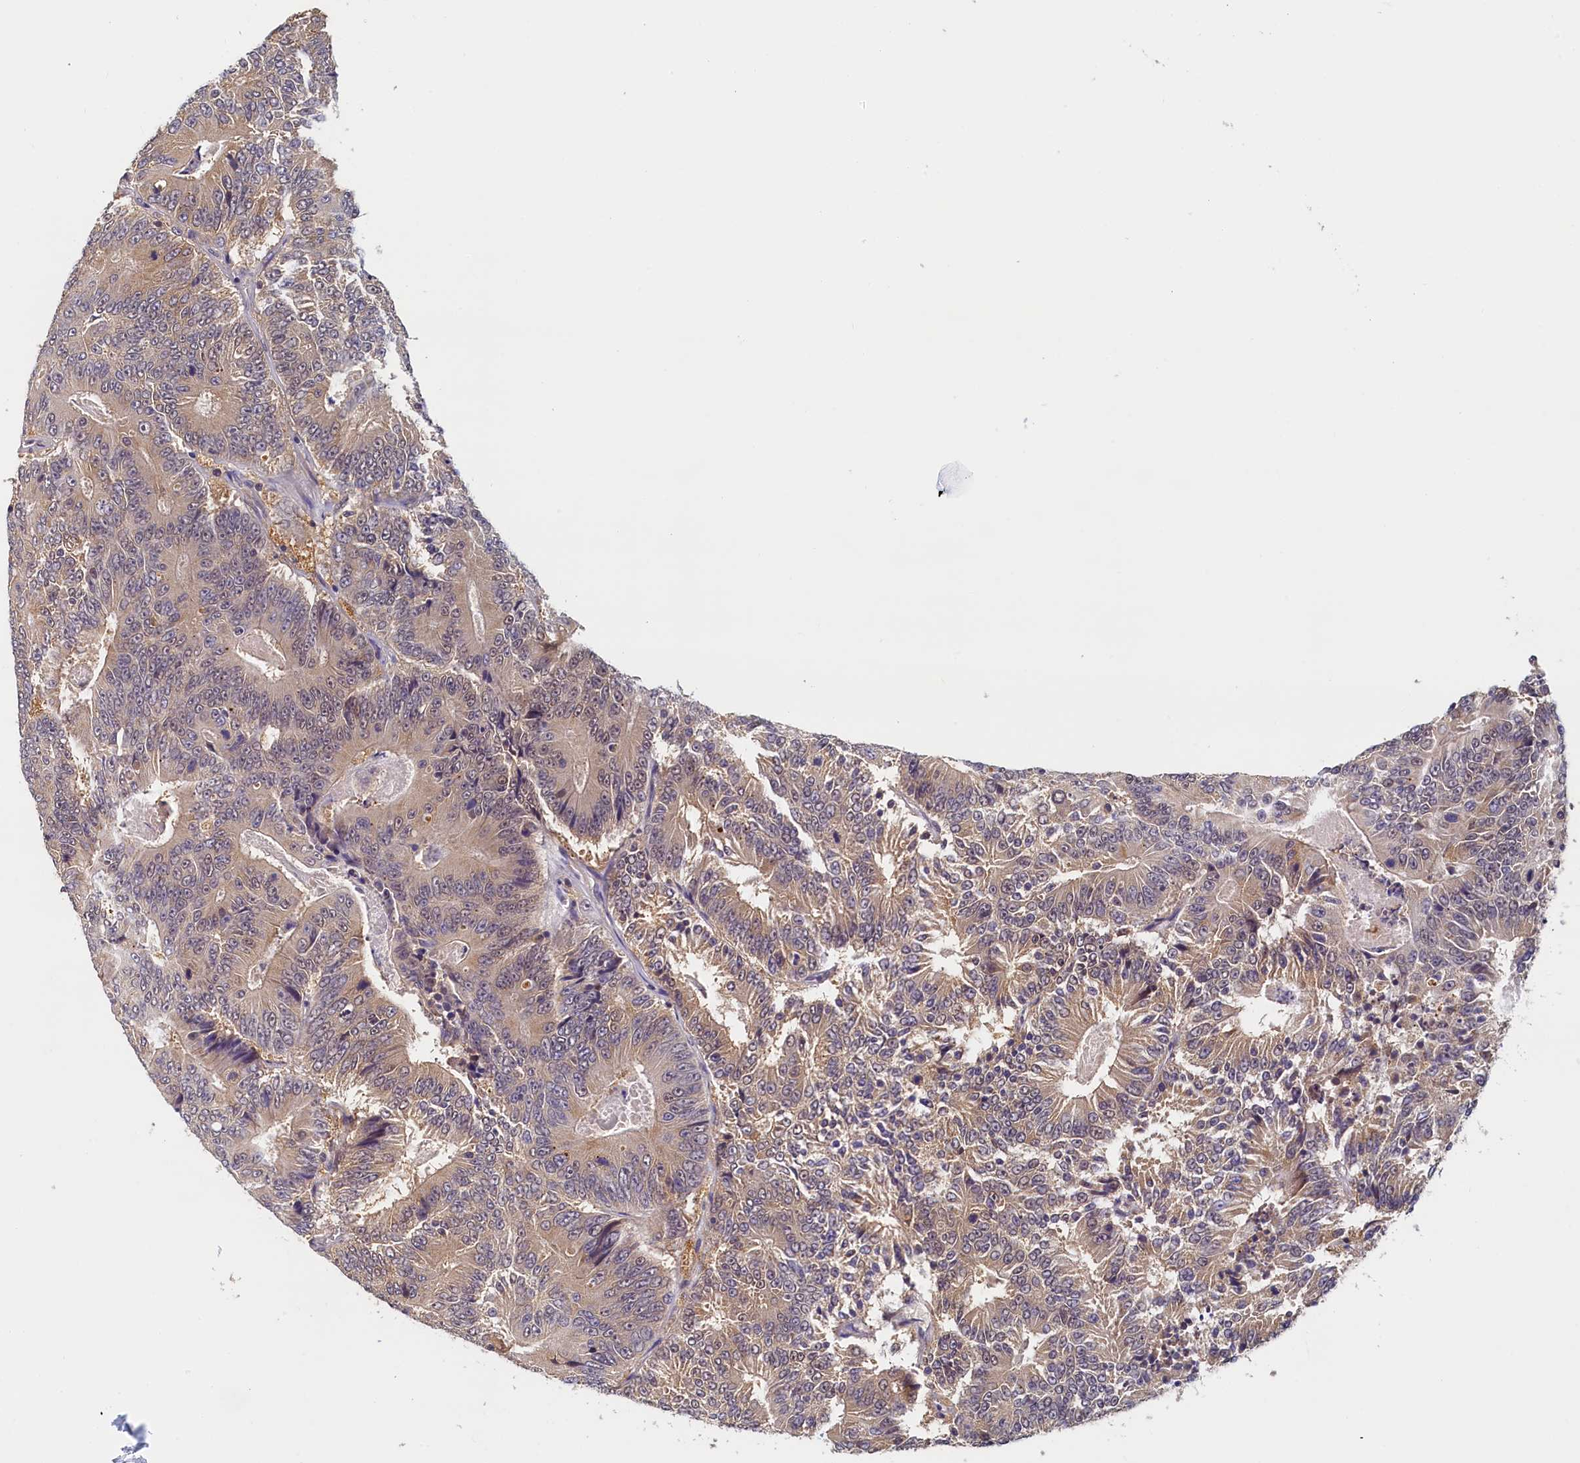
{"staining": {"intensity": "moderate", "quantity": ">75%", "location": "cytoplasmic/membranous"}, "tissue": "colorectal cancer", "cell_type": "Tumor cells", "image_type": "cancer", "snomed": [{"axis": "morphology", "description": "Adenocarcinoma, NOS"}, {"axis": "topography", "description": "Colon"}], "caption": "High-power microscopy captured an immunohistochemistry (IHC) image of adenocarcinoma (colorectal), revealing moderate cytoplasmic/membranous expression in approximately >75% of tumor cells. The protein is stained brown, and the nuclei are stained in blue (DAB (3,3'-diaminobenzidine) IHC with brightfield microscopy, high magnification).", "gene": "PAAF1", "patient": {"sex": "male", "age": 83}}